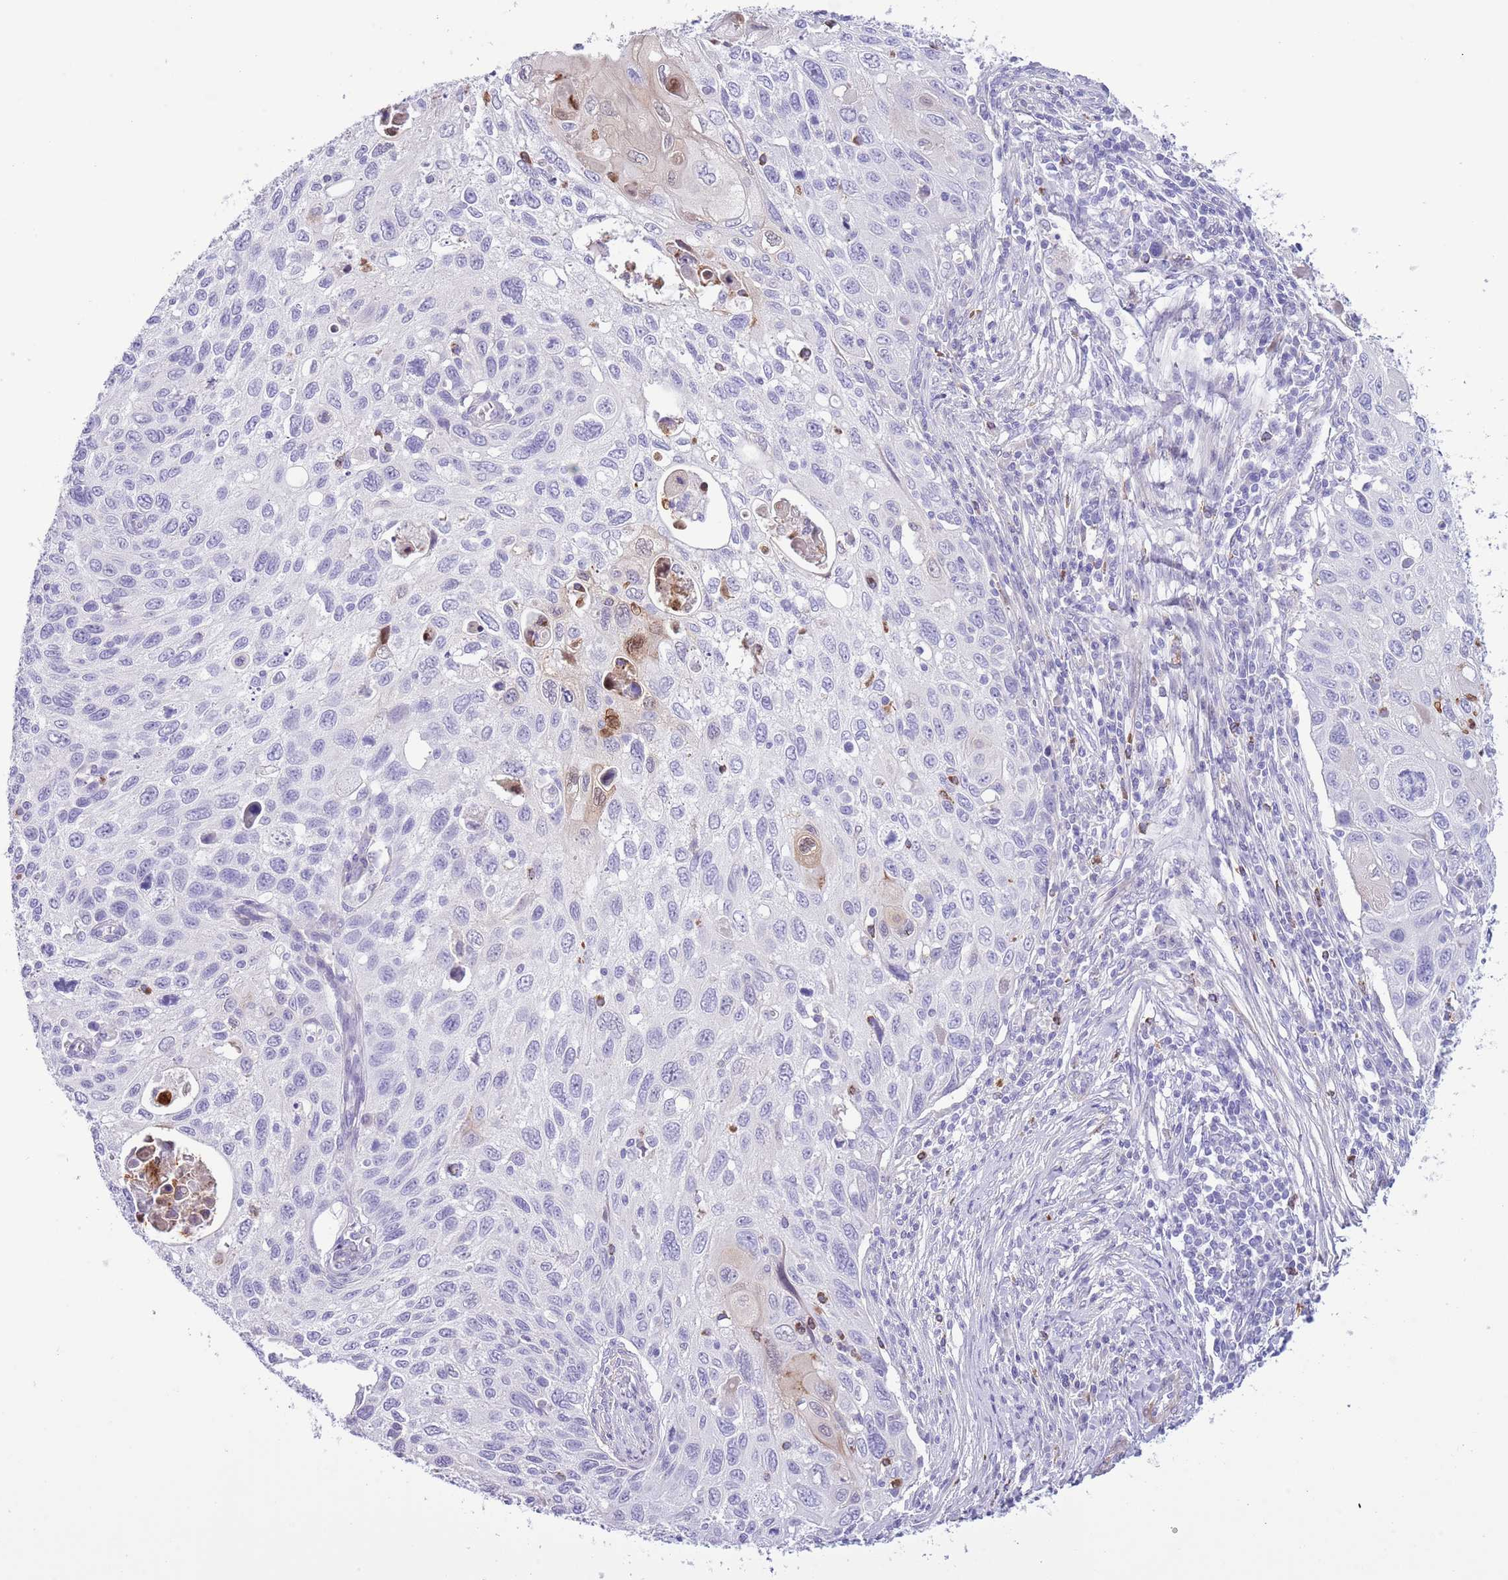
{"staining": {"intensity": "negative", "quantity": "none", "location": "none"}, "tissue": "cervical cancer", "cell_type": "Tumor cells", "image_type": "cancer", "snomed": [{"axis": "morphology", "description": "Squamous cell carcinoma, NOS"}, {"axis": "topography", "description": "Cervix"}], "caption": "The immunohistochemistry photomicrograph has no significant positivity in tumor cells of cervical cancer (squamous cell carcinoma) tissue.", "gene": "OR6M1", "patient": {"sex": "female", "age": 70}}